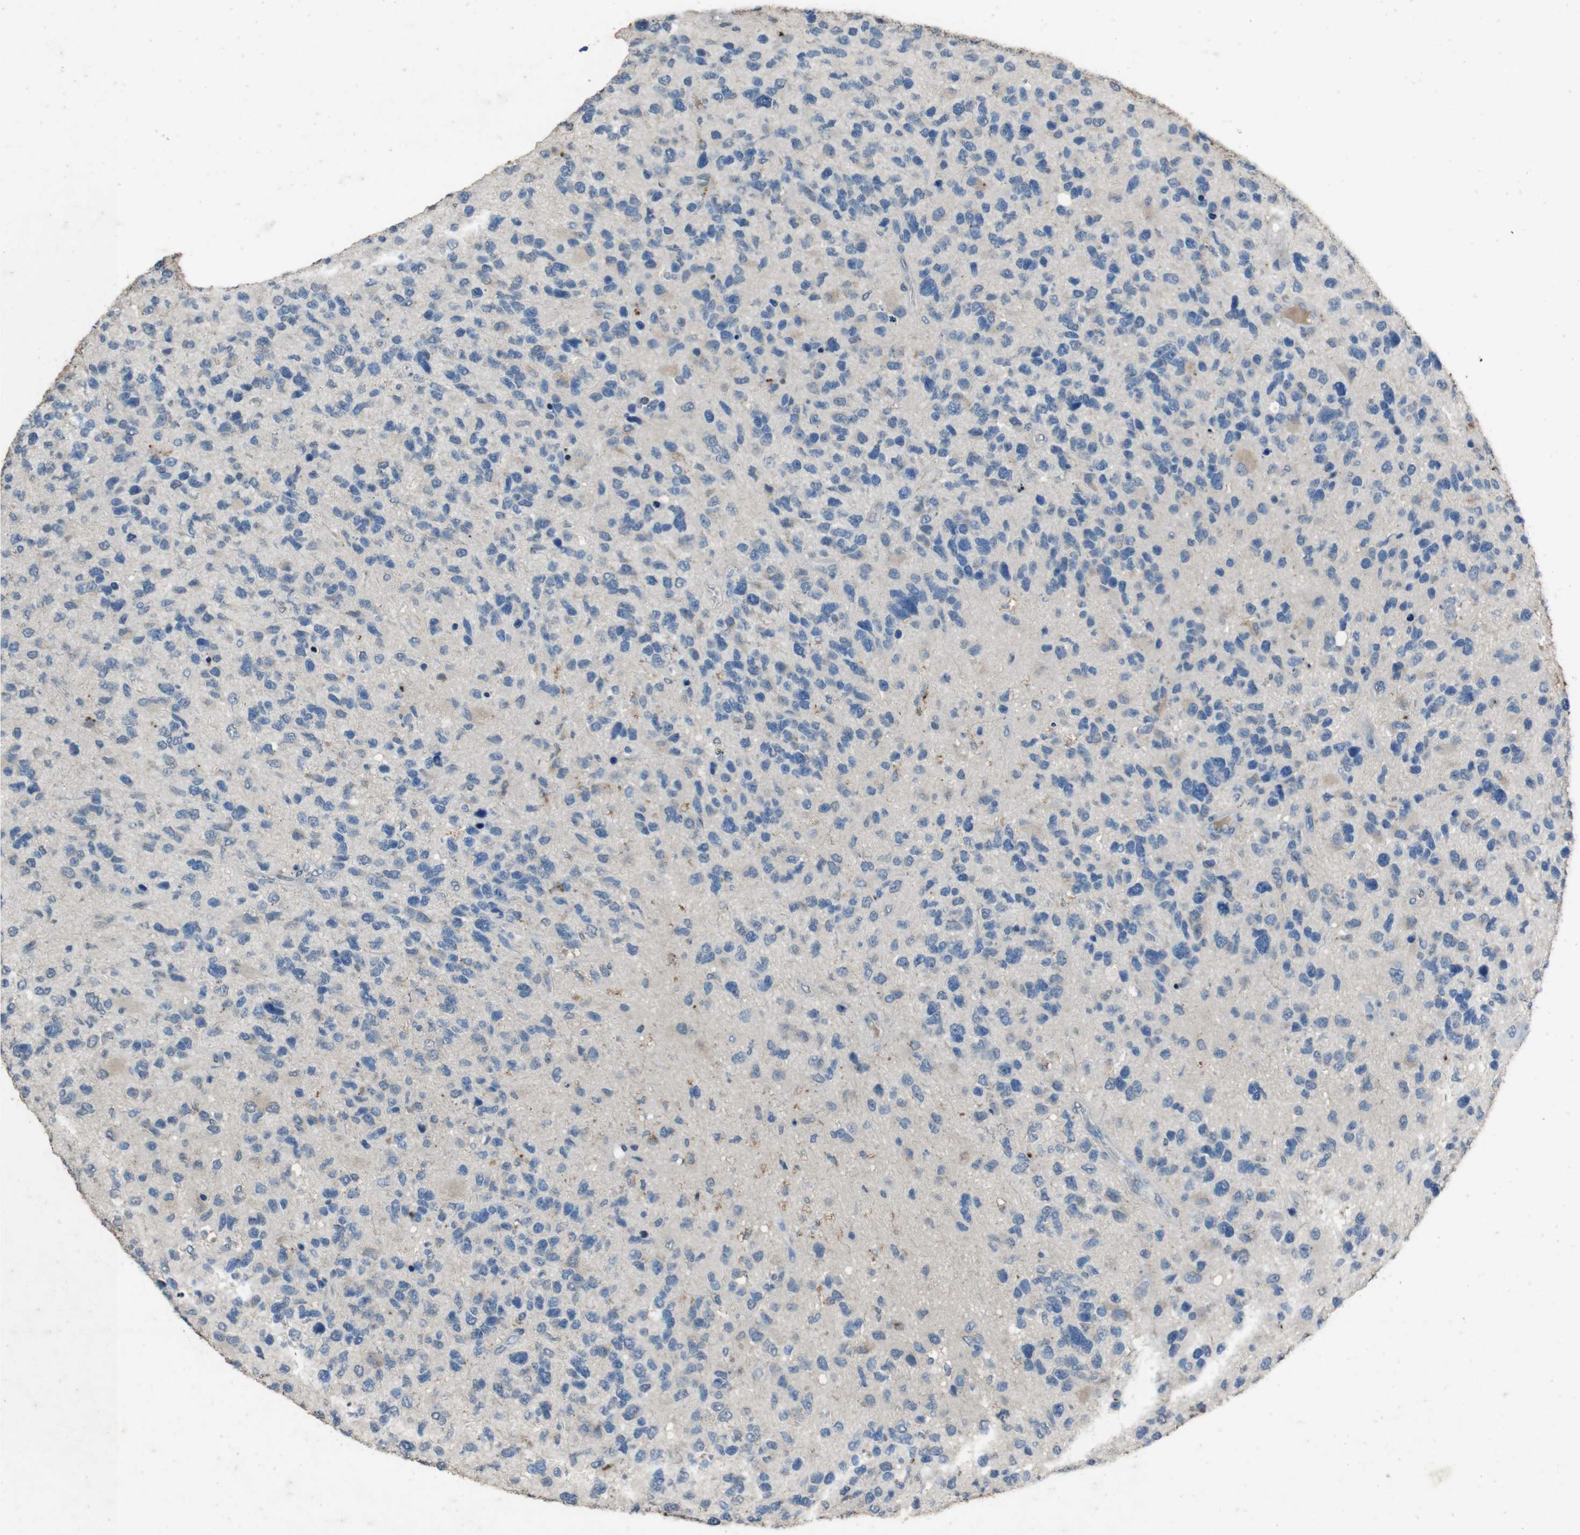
{"staining": {"intensity": "negative", "quantity": "none", "location": "none"}, "tissue": "glioma", "cell_type": "Tumor cells", "image_type": "cancer", "snomed": [{"axis": "morphology", "description": "Glioma, malignant, High grade"}, {"axis": "topography", "description": "Brain"}], "caption": "A micrograph of glioma stained for a protein exhibits no brown staining in tumor cells.", "gene": "STBD1", "patient": {"sex": "female", "age": 58}}